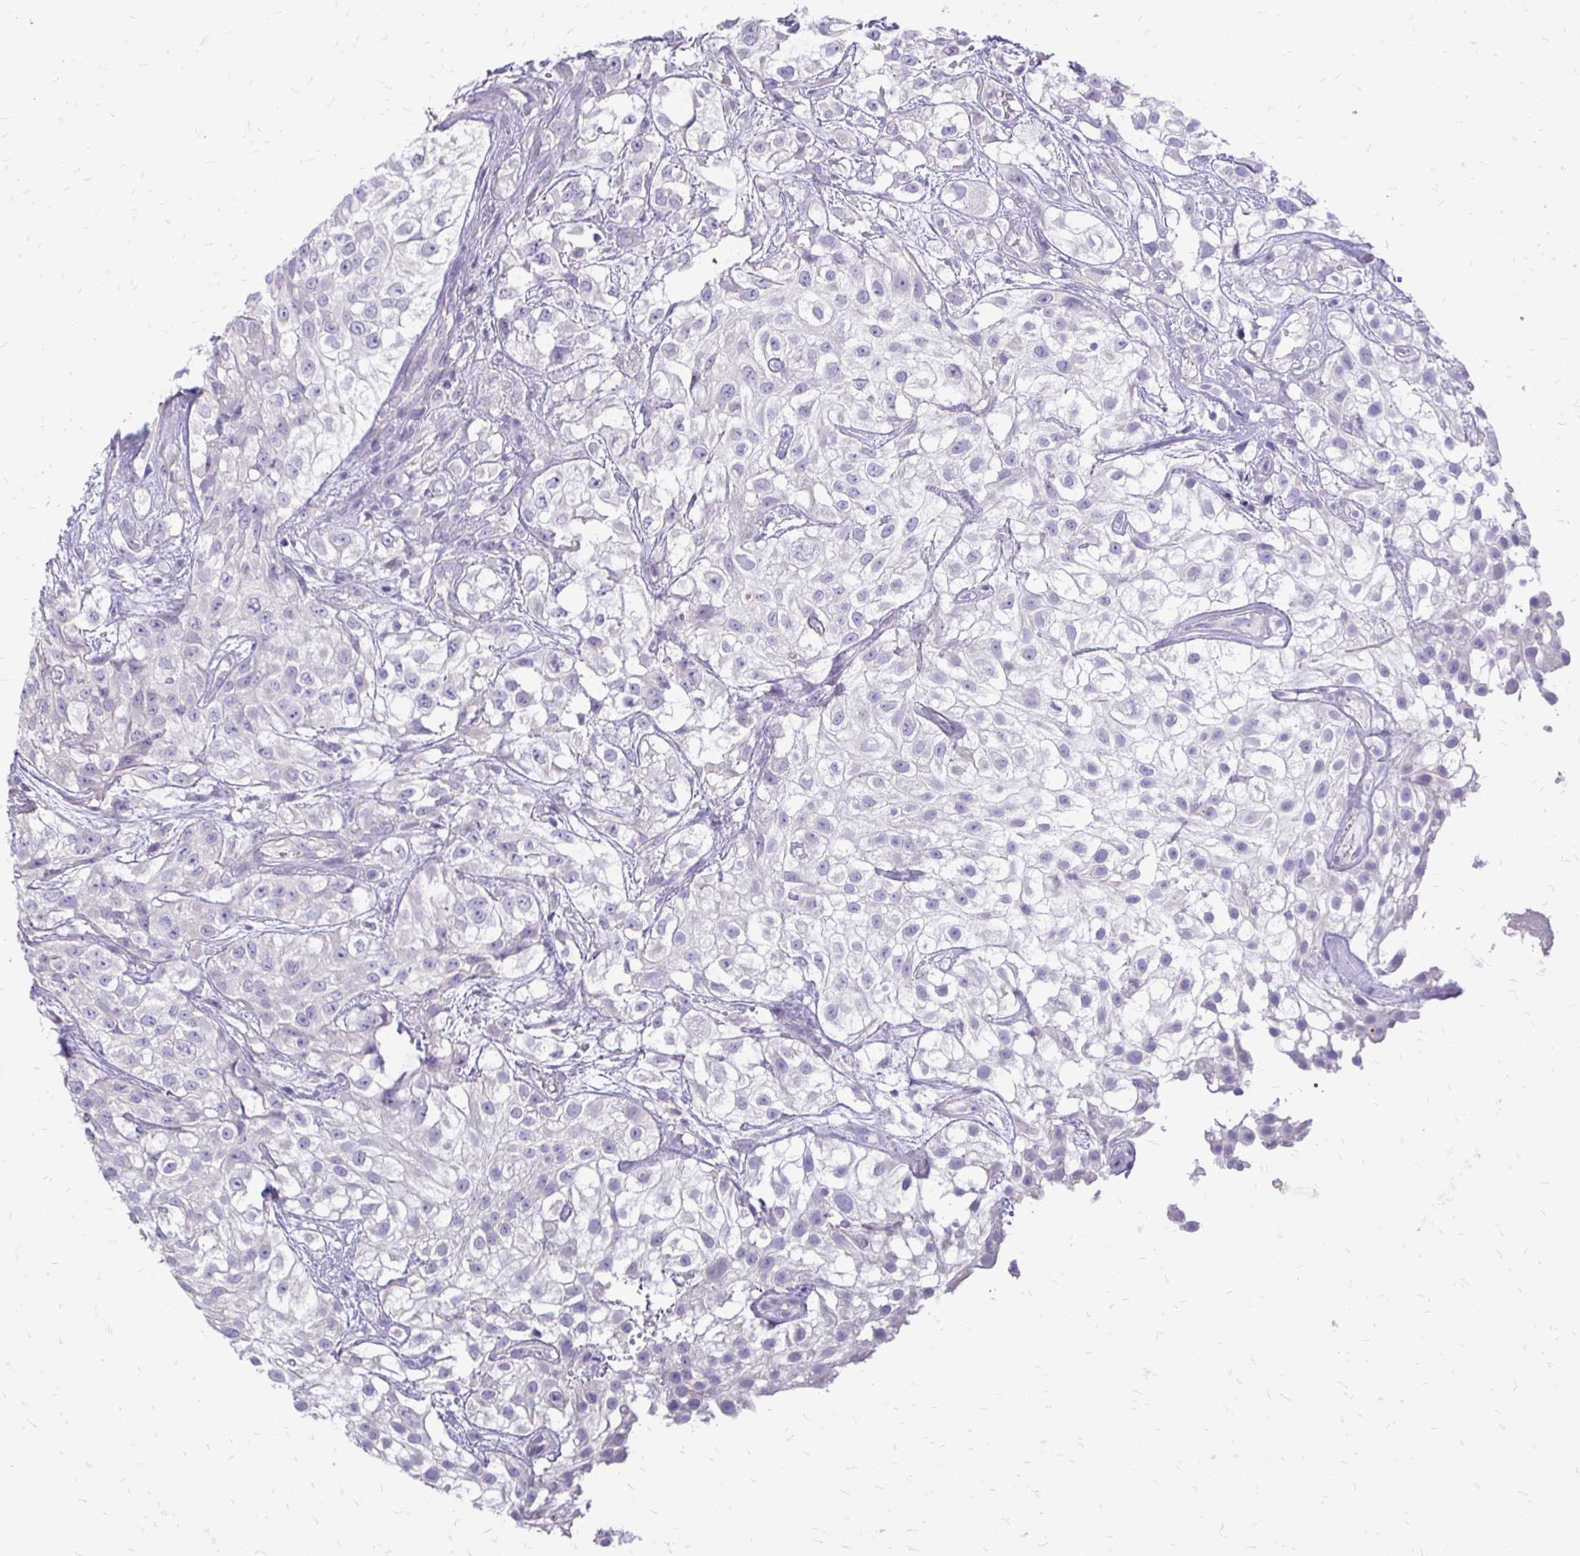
{"staining": {"intensity": "negative", "quantity": "none", "location": "none"}, "tissue": "urothelial cancer", "cell_type": "Tumor cells", "image_type": "cancer", "snomed": [{"axis": "morphology", "description": "Urothelial carcinoma, High grade"}, {"axis": "topography", "description": "Urinary bladder"}], "caption": "This is an immunohistochemistry image of human high-grade urothelial carcinoma. There is no staining in tumor cells.", "gene": "ALPG", "patient": {"sex": "male", "age": 56}}